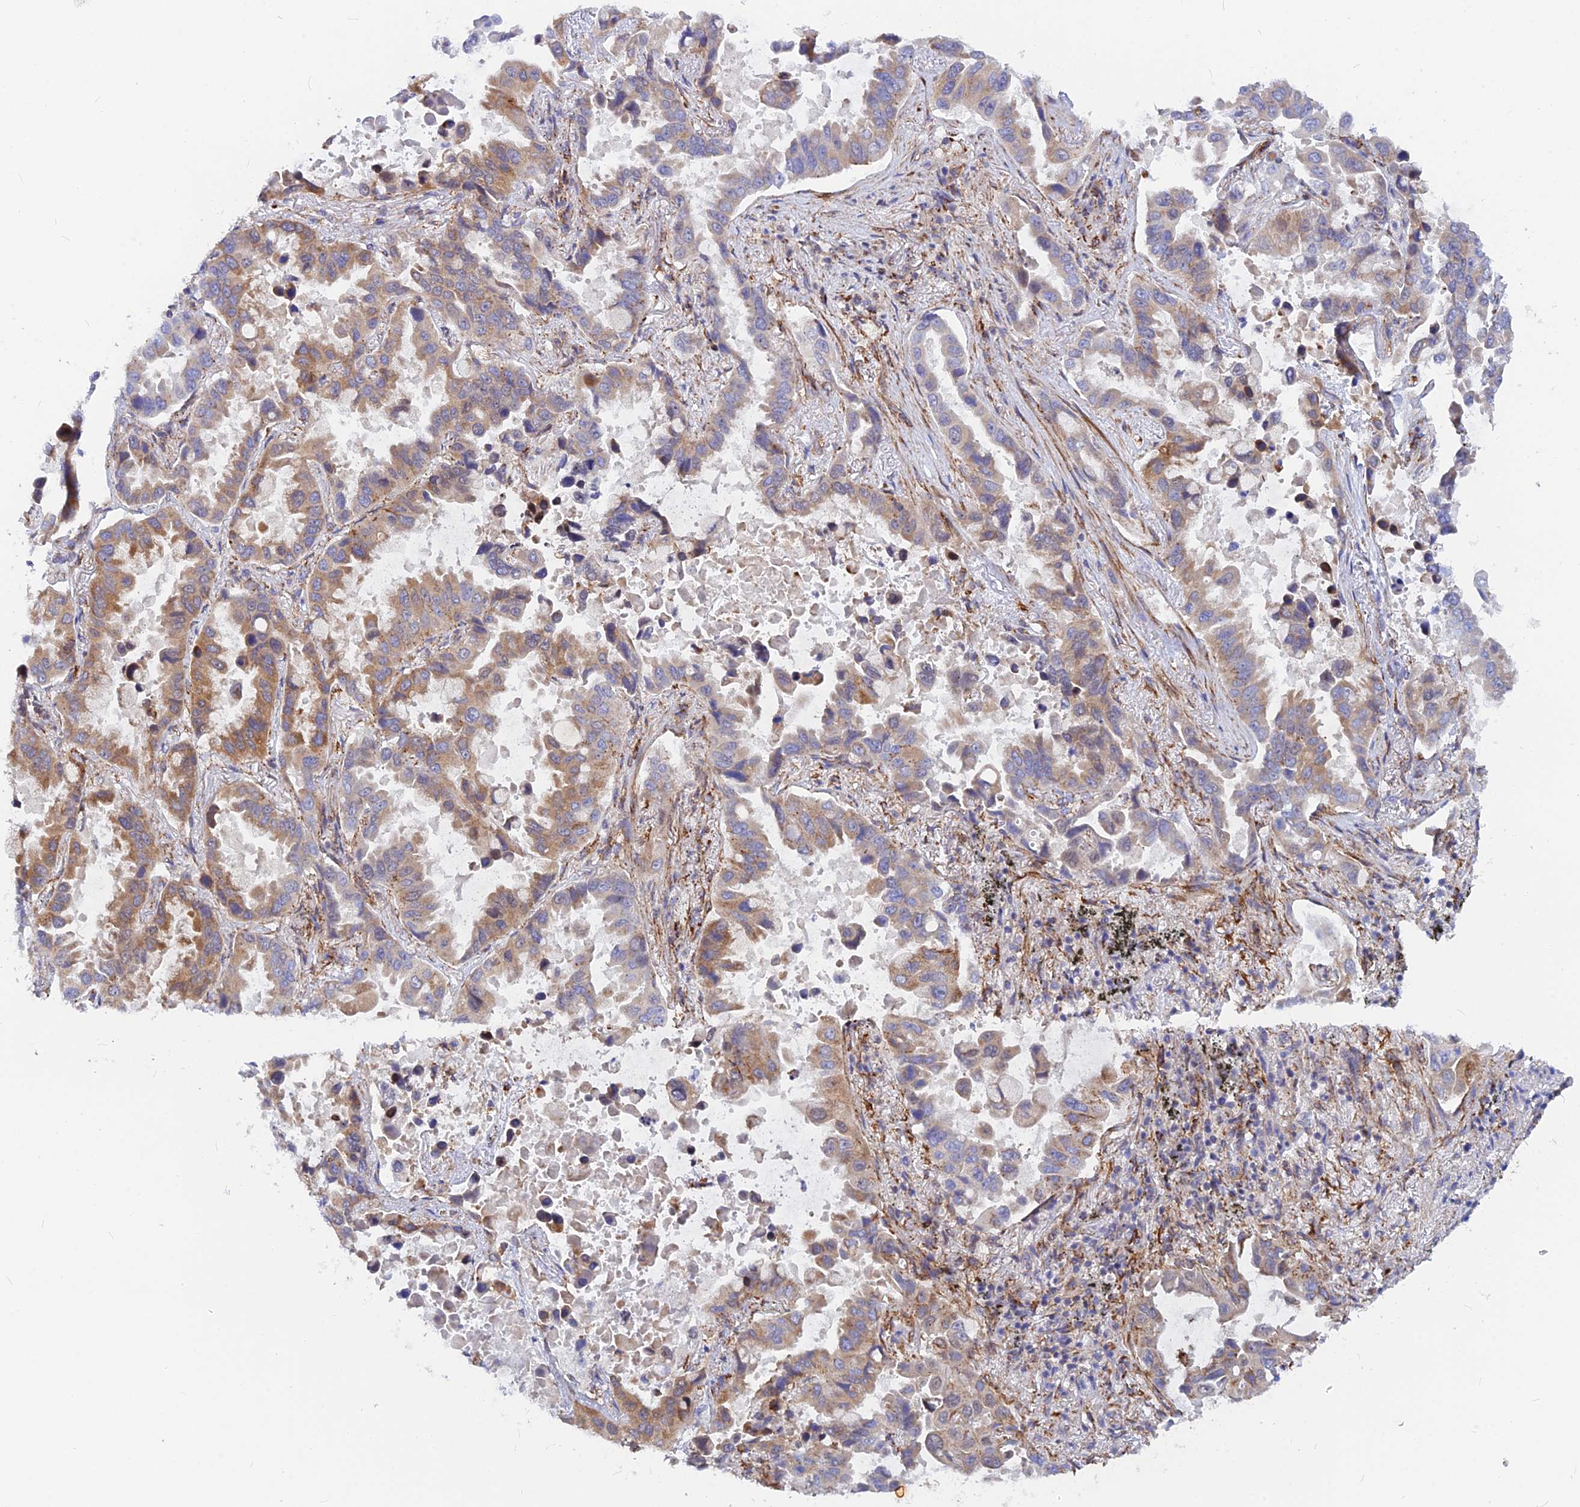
{"staining": {"intensity": "moderate", "quantity": "25%-75%", "location": "cytoplasmic/membranous"}, "tissue": "lung cancer", "cell_type": "Tumor cells", "image_type": "cancer", "snomed": [{"axis": "morphology", "description": "Adenocarcinoma, NOS"}, {"axis": "topography", "description": "Lung"}], "caption": "Tumor cells demonstrate moderate cytoplasmic/membranous staining in approximately 25%-75% of cells in lung adenocarcinoma. (Brightfield microscopy of DAB IHC at high magnification).", "gene": "VSTM2L", "patient": {"sex": "male", "age": 64}}